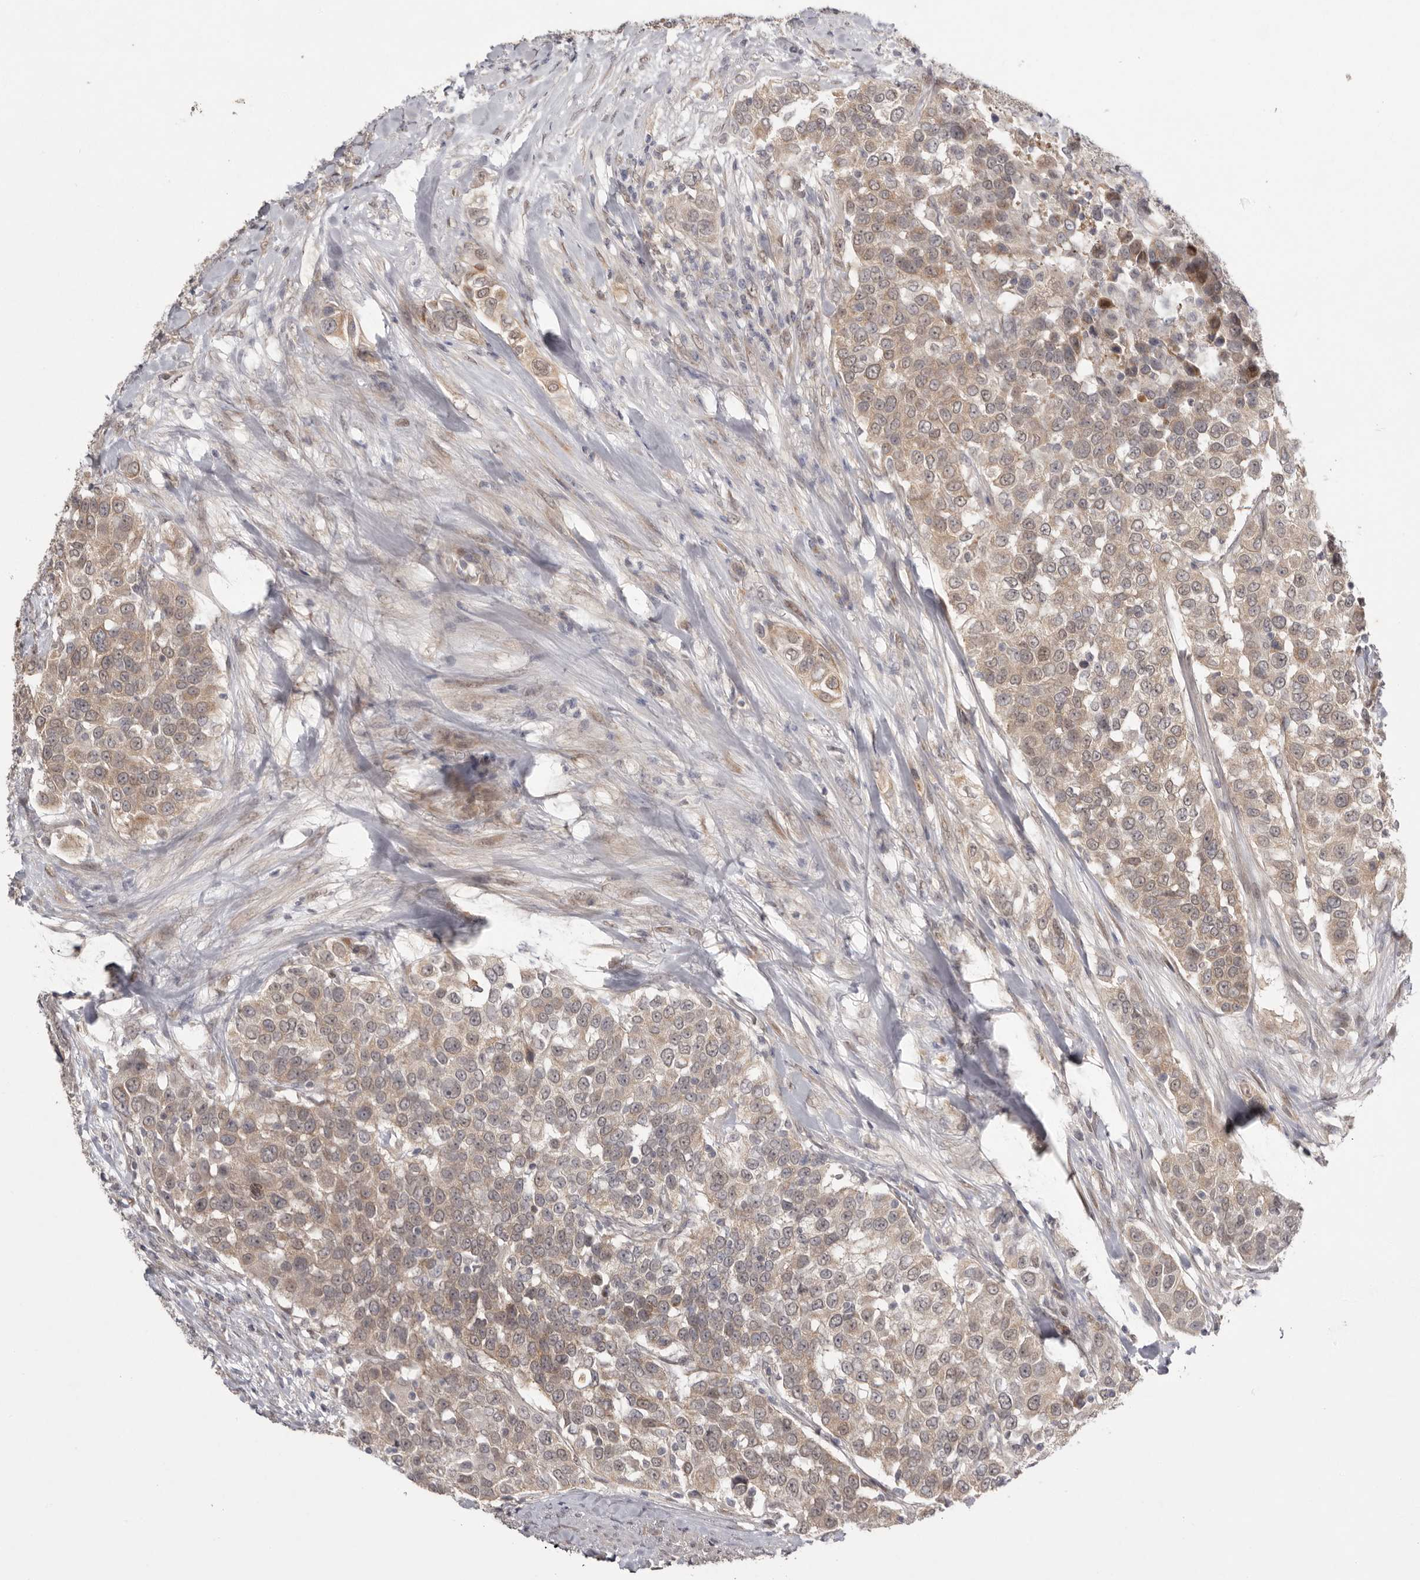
{"staining": {"intensity": "weak", "quantity": ">75%", "location": "cytoplasmic/membranous"}, "tissue": "urothelial cancer", "cell_type": "Tumor cells", "image_type": "cancer", "snomed": [{"axis": "morphology", "description": "Urothelial carcinoma, High grade"}, {"axis": "topography", "description": "Urinary bladder"}], "caption": "Tumor cells reveal low levels of weak cytoplasmic/membranous positivity in about >75% of cells in human urothelial carcinoma (high-grade).", "gene": "NSUN4", "patient": {"sex": "female", "age": 80}}